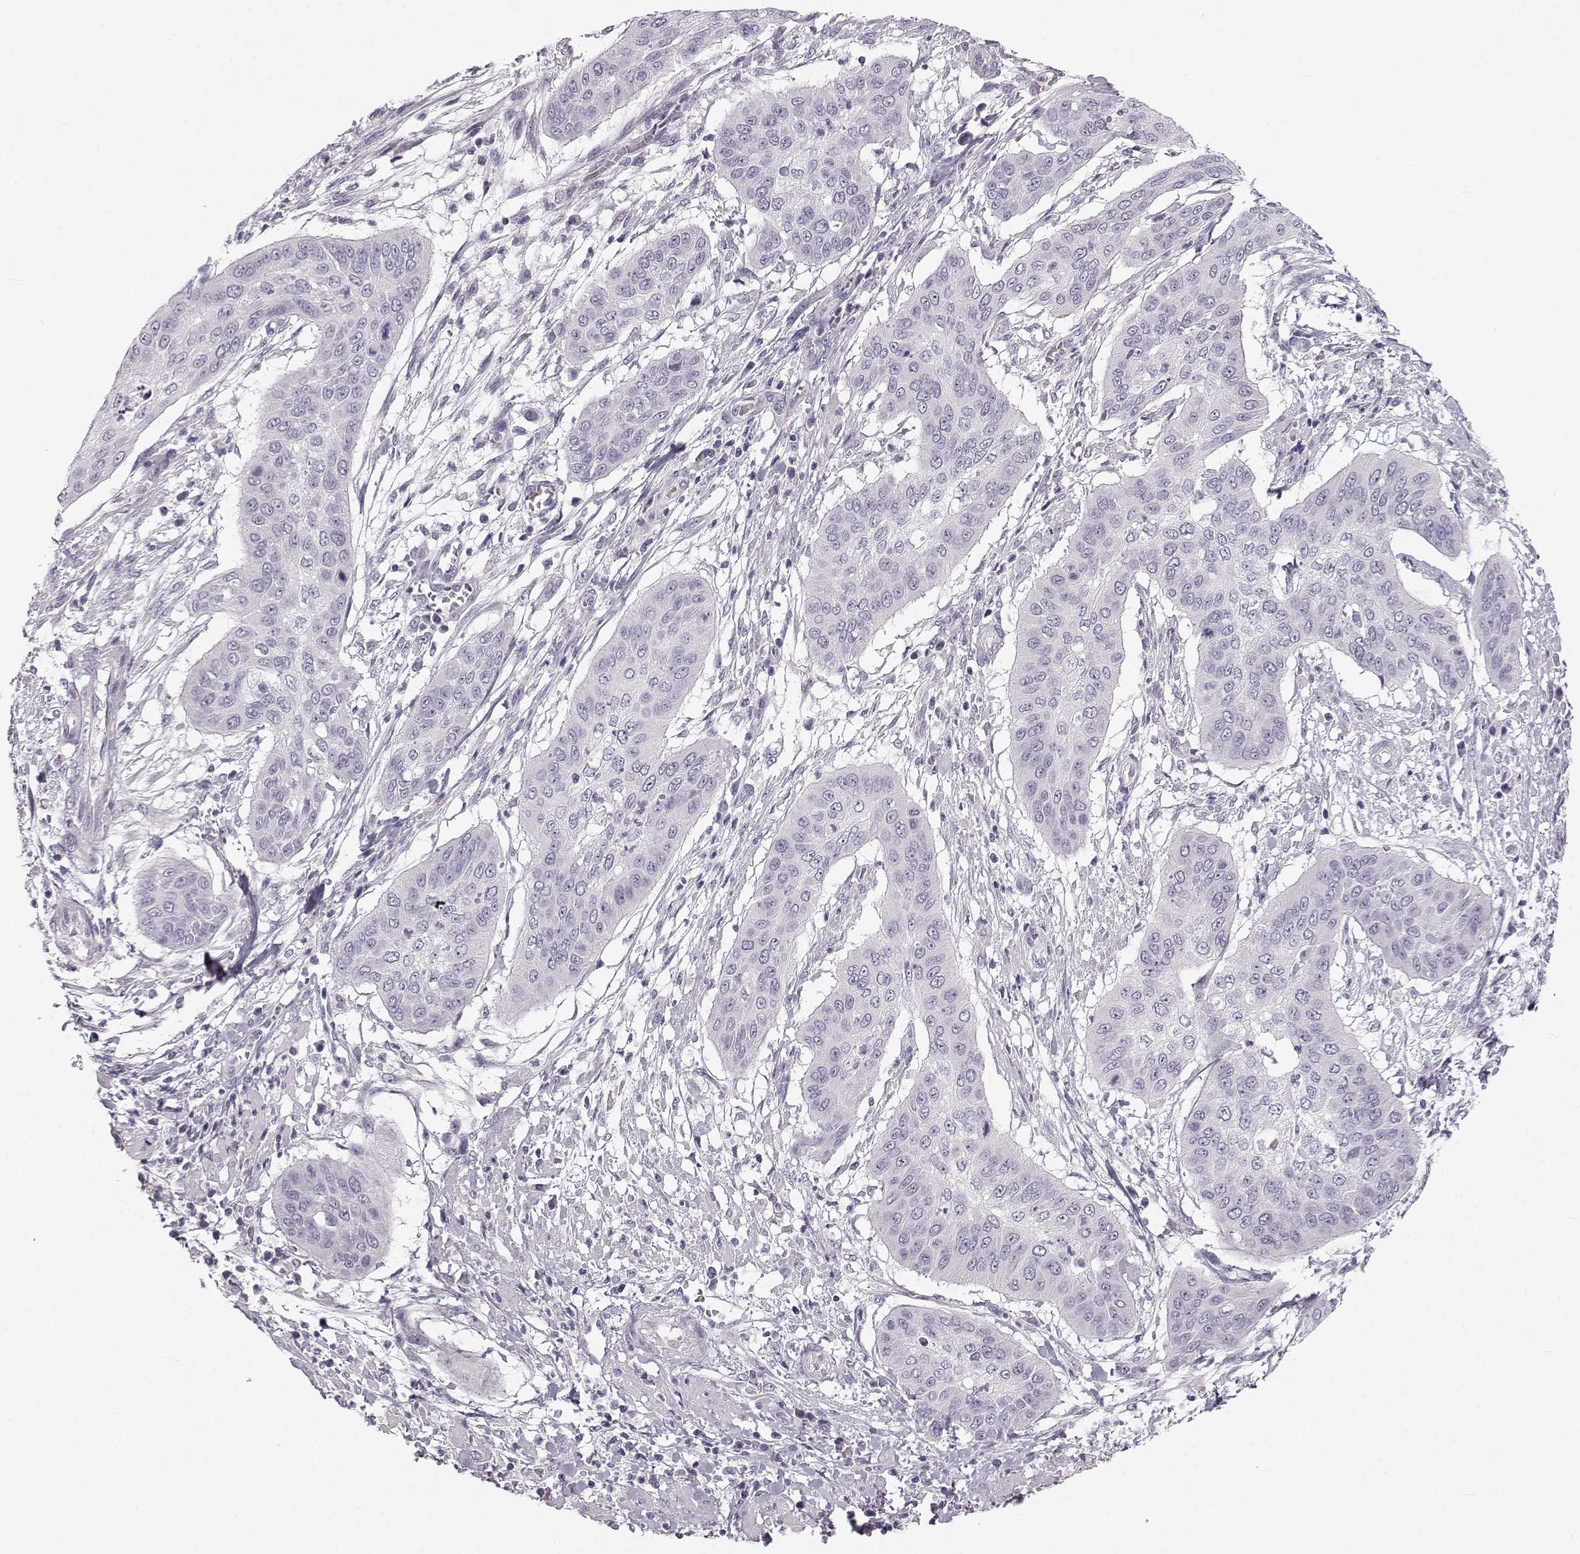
{"staining": {"intensity": "negative", "quantity": "none", "location": "none"}, "tissue": "cervical cancer", "cell_type": "Tumor cells", "image_type": "cancer", "snomed": [{"axis": "morphology", "description": "Squamous cell carcinoma, NOS"}, {"axis": "topography", "description": "Cervix"}], "caption": "Tumor cells are negative for brown protein staining in squamous cell carcinoma (cervical). (Brightfield microscopy of DAB (3,3'-diaminobenzidine) IHC at high magnification).", "gene": "OIP5", "patient": {"sex": "female", "age": 39}}